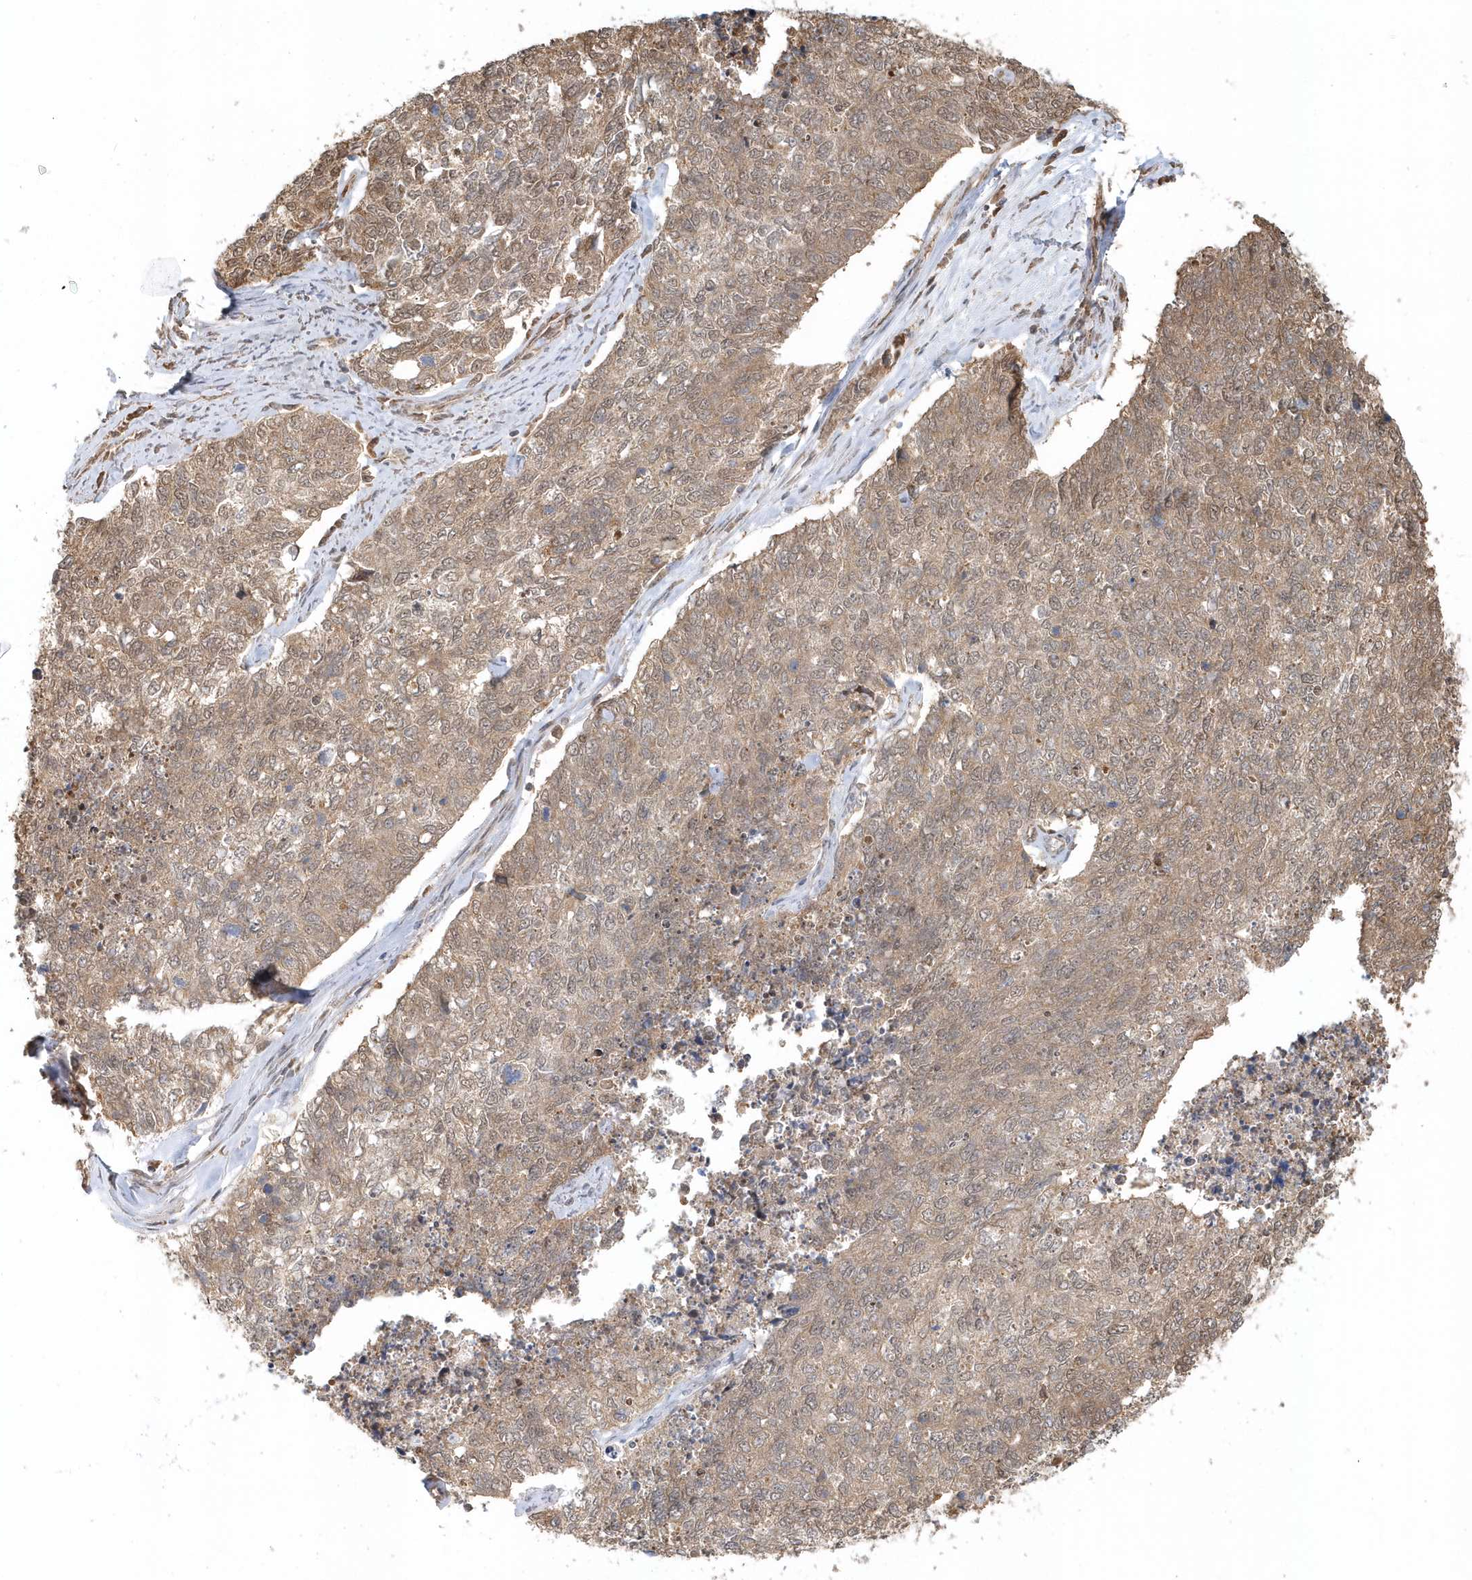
{"staining": {"intensity": "weak", "quantity": ">75%", "location": "cytoplasmic/membranous,nuclear"}, "tissue": "cervical cancer", "cell_type": "Tumor cells", "image_type": "cancer", "snomed": [{"axis": "morphology", "description": "Squamous cell carcinoma, NOS"}, {"axis": "topography", "description": "Cervix"}], "caption": "Immunohistochemical staining of human cervical squamous cell carcinoma exhibits low levels of weak cytoplasmic/membranous and nuclear protein staining in approximately >75% of tumor cells.", "gene": "PSMD6", "patient": {"sex": "female", "age": 63}}